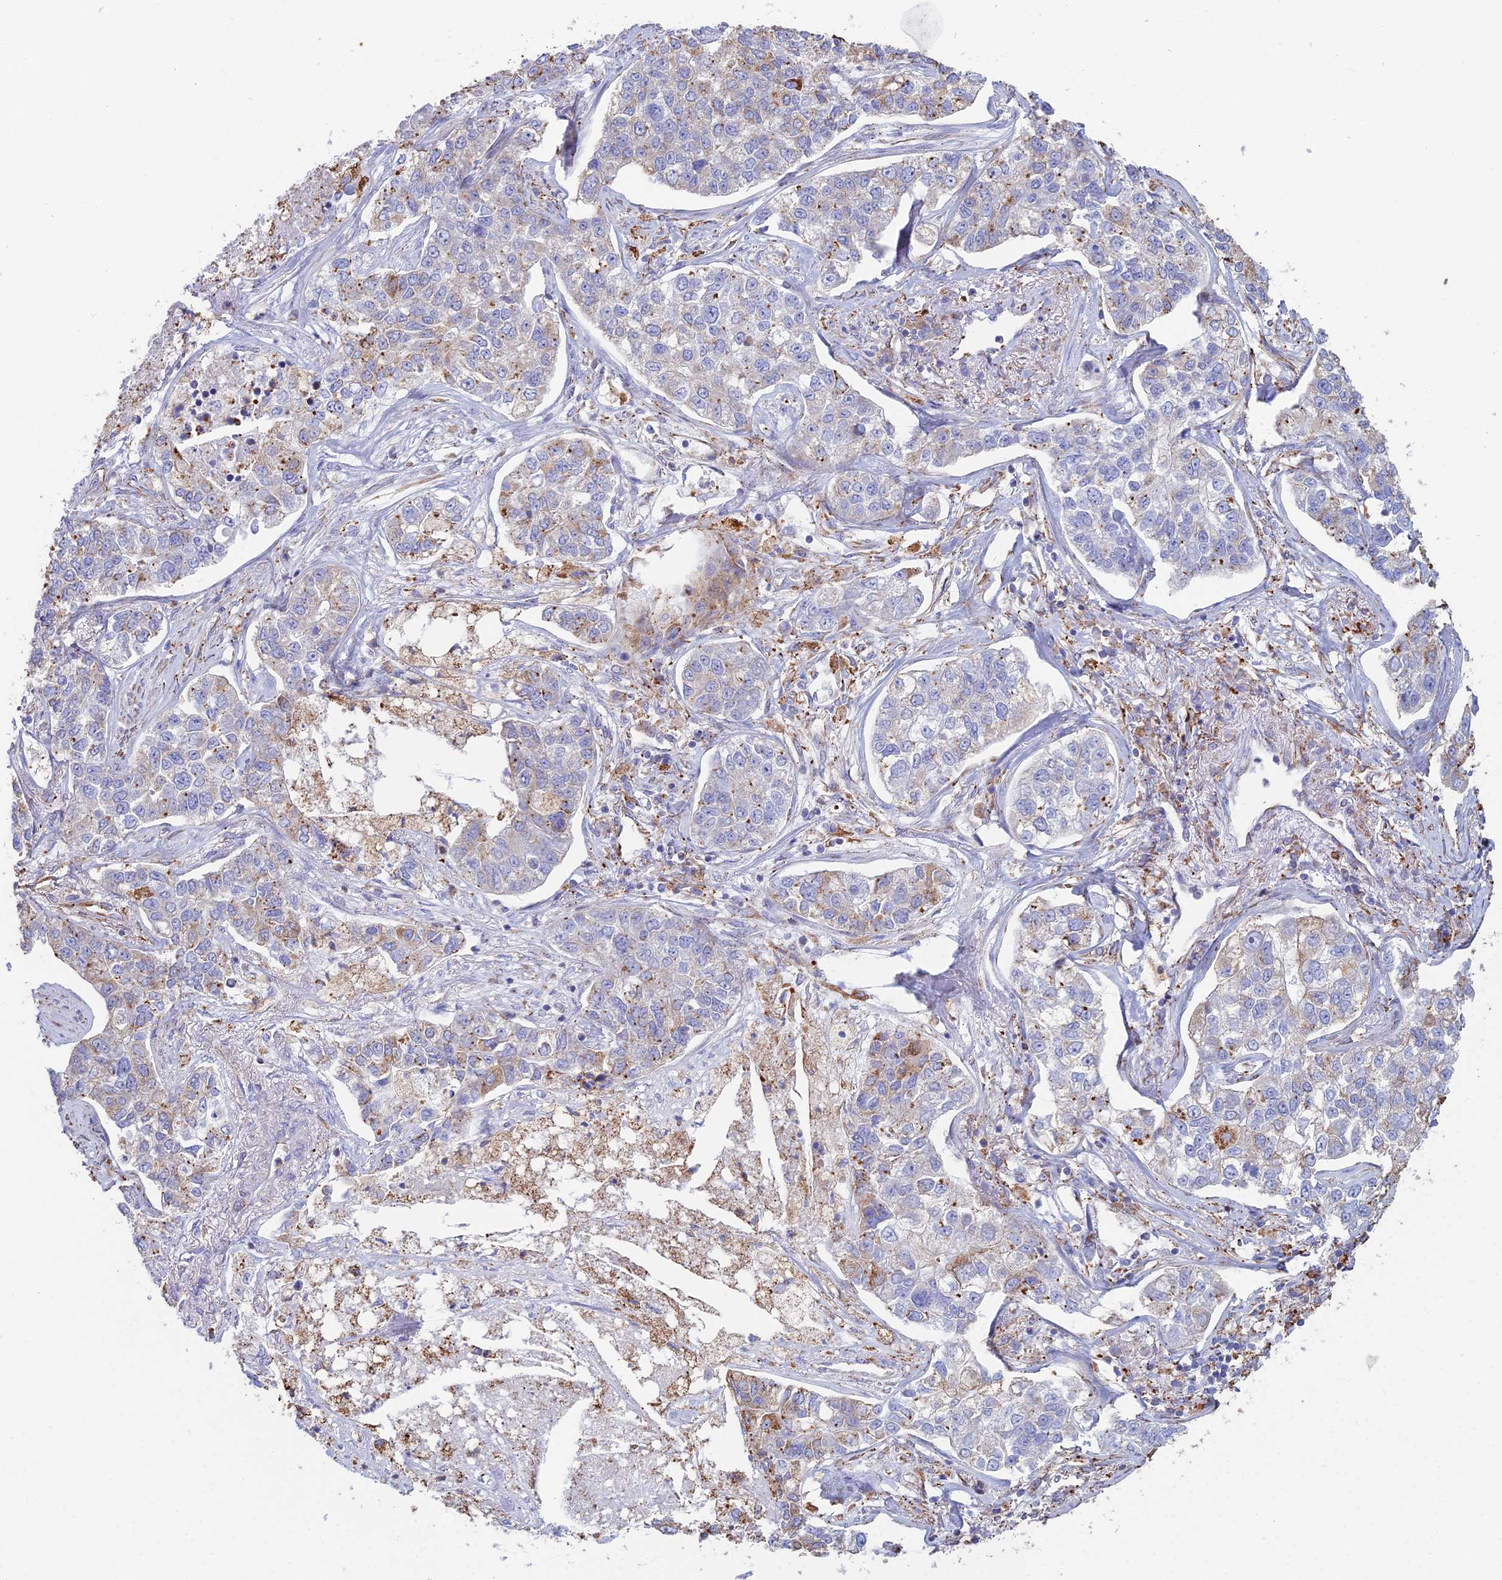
{"staining": {"intensity": "weak", "quantity": "<25%", "location": "cytoplasmic/membranous"}, "tissue": "lung cancer", "cell_type": "Tumor cells", "image_type": "cancer", "snomed": [{"axis": "morphology", "description": "Adenocarcinoma, NOS"}, {"axis": "topography", "description": "Lung"}], "caption": "Immunohistochemistry photomicrograph of neoplastic tissue: adenocarcinoma (lung) stained with DAB reveals no significant protein expression in tumor cells. (IHC, brightfield microscopy, high magnification).", "gene": "CLVS2", "patient": {"sex": "male", "age": 49}}